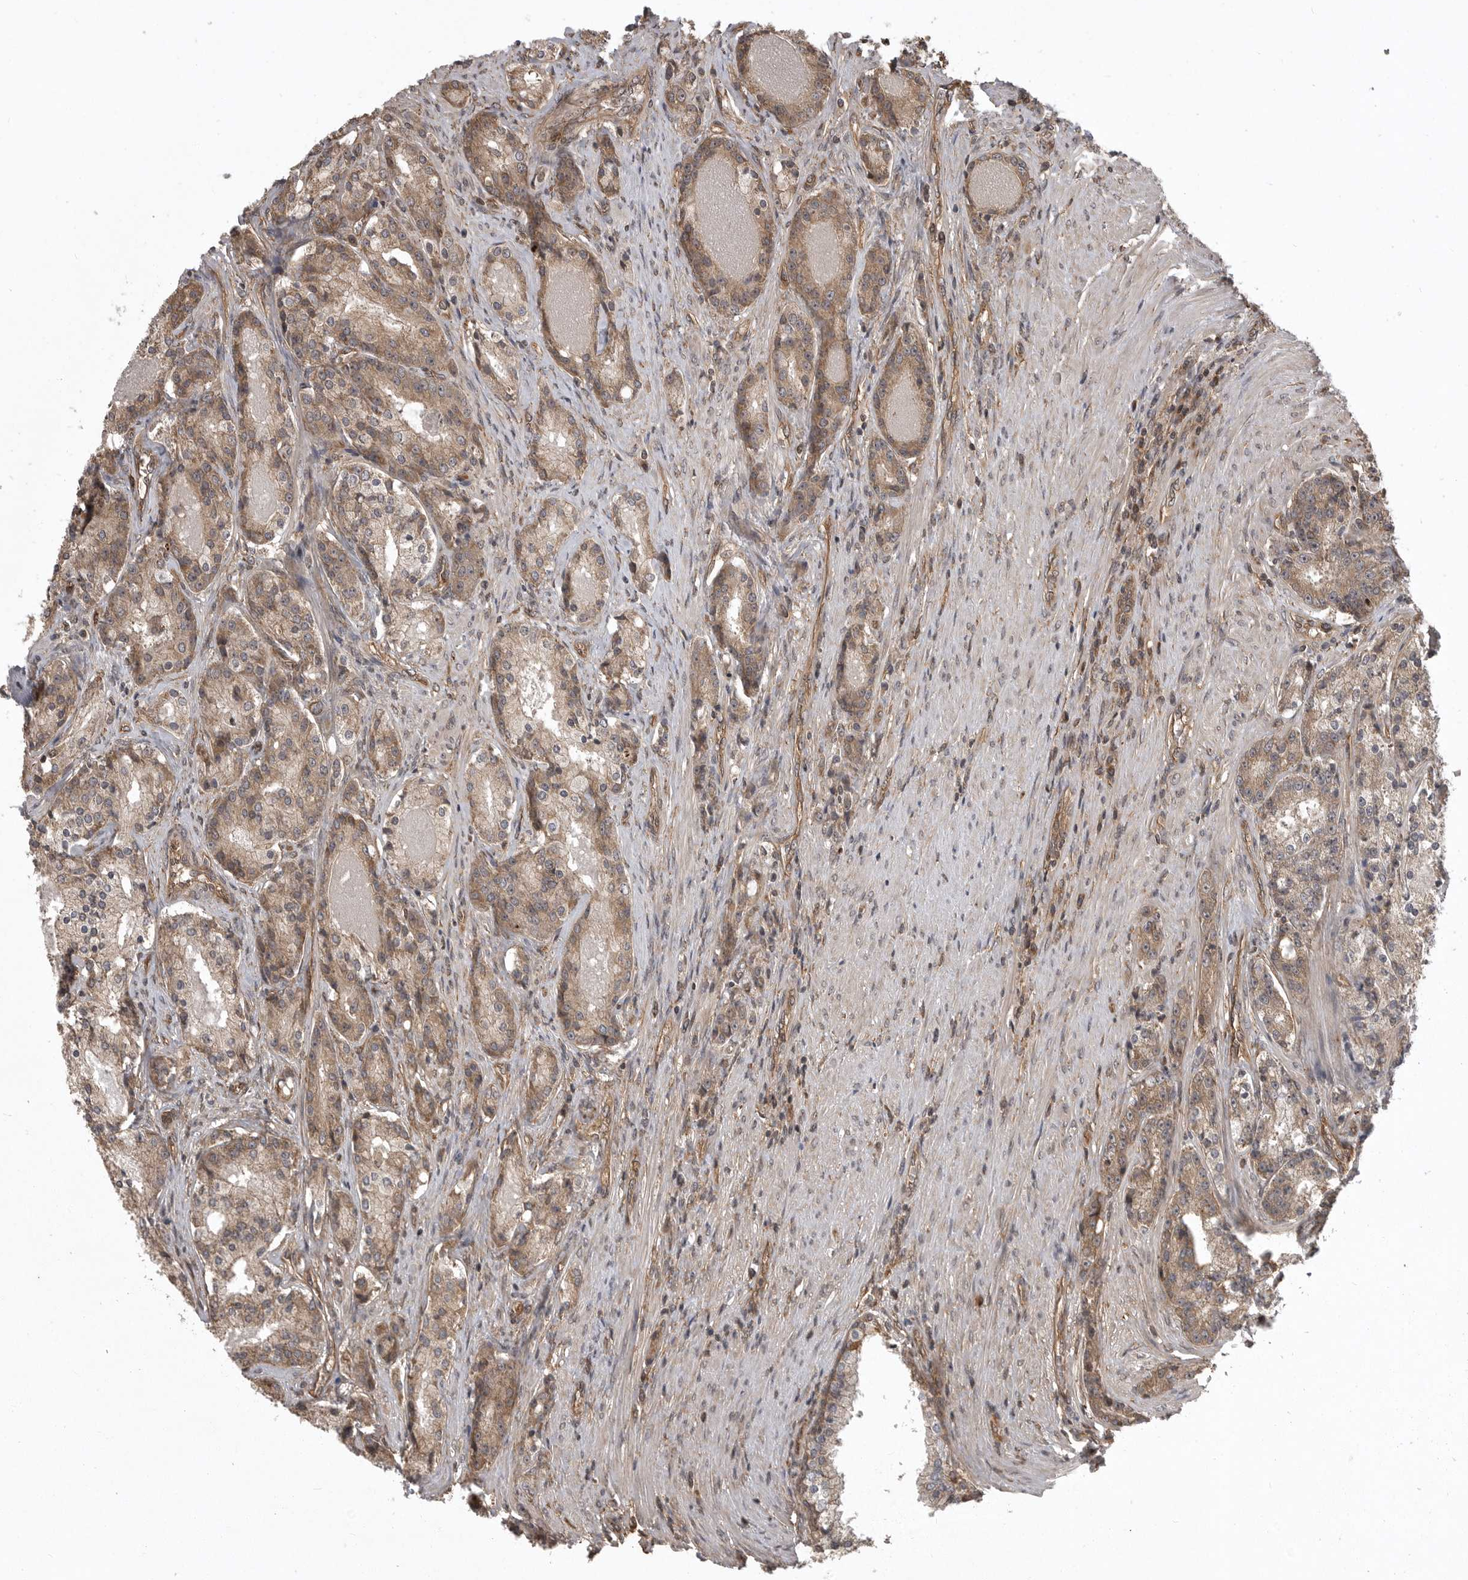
{"staining": {"intensity": "moderate", "quantity": ">75%", "location": "cytoplasmic/membranous"}, "tissue": "prostate cancer", "cell_type": "Tumor cells", "image_type": "cancer", "snomed": [{"axis": "morphology", "description": "Adenocarcinoma, High grade"}, {"axis": "topography", "description": "Prostate"}], "caption": "This is an image of immunohistochemistry staining of prostate cancer (adenocarcinoma (high-grade)), which shows moderate staining in the cytoplasmic/membranous of tumor cells.", "gene": "DNAJC8", "patient": {"sex": "male", "age": 60}}